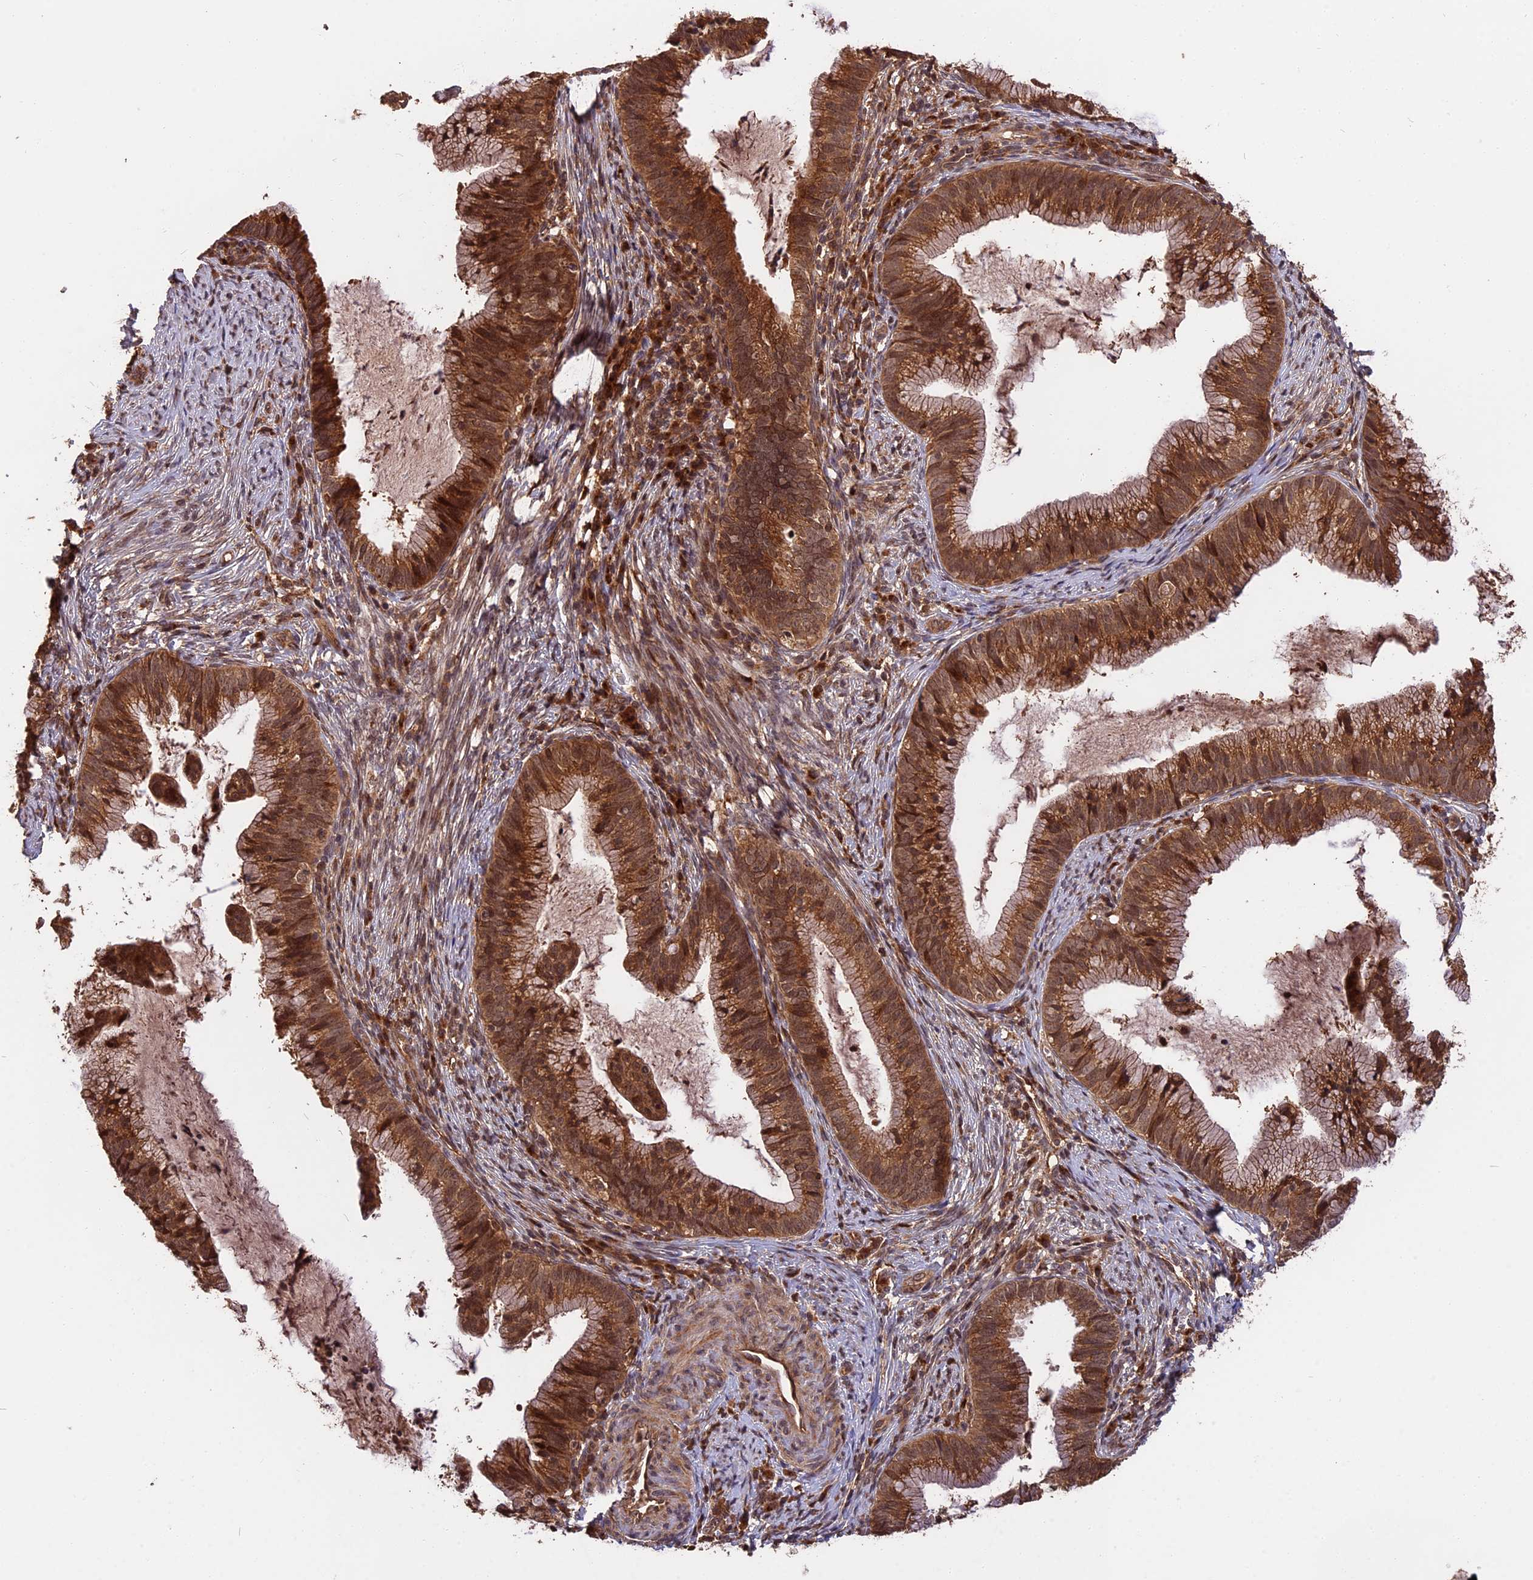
{"staining": {"intensity": "strong", "quantity": ">75%", "location": "cytoplasmic/membranous,nuclear"}, "tissue": "cervical cancer", "cell_type": "Tumor cells", "image_type": "cancer", "snomed": [{"axis": "morphology", "description": "Adenocarcinoma, NOS"}, {"axis": "topography", "description": "Cervix"}], "caption": "DAB (3,3'-diaminobenzidine) immunohistochemical staining of human cervical cancer (adenocarcinoma) shows strong cytoplasmic/membranous and nuclear protein staining in approximately >75% of tumor cells.", "gene": "ESCO1", "patient": {"sex": "female", "age": 36}}